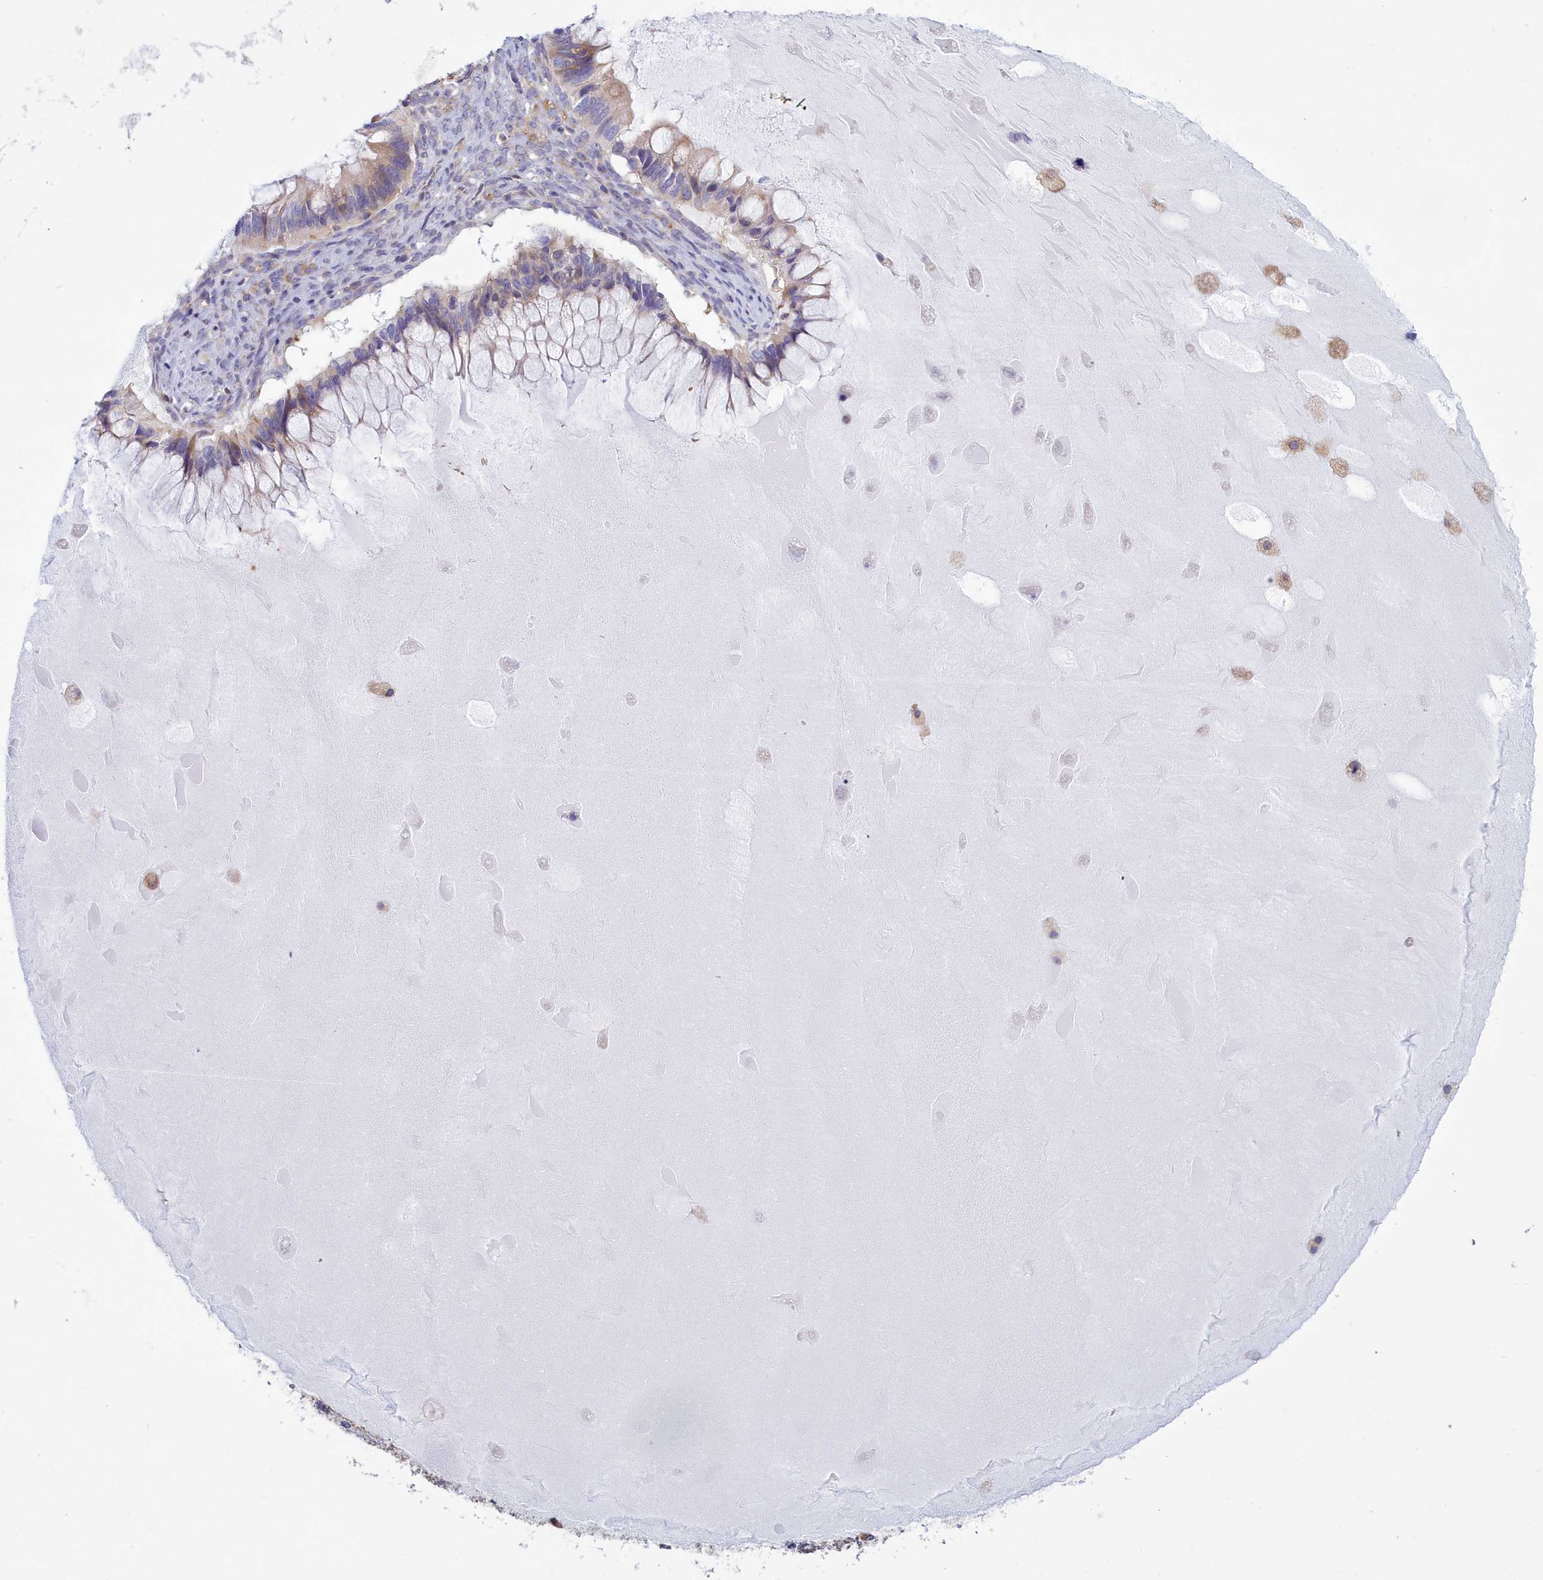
{"staining": {"intensity": "weak", "quantity": "25%-75%", "location": "cytoplasmic/membranous"}, "tissue": "ovarian cancer", "cell_type": "Tumor cells", "image_type": "cancer", "snomed": [{"axis": "morphology", "description": "Cystadenocarcinoma, mucinous, NOS"}, {"axis": "topography", "description": "Ovary"}], "caption": "Protein staining displays weak cytoplasmic/membranous expression in about 25%-75% of tumor cells in ovarian cancer (mucinous cystadenocarcinoma). Using DAB (3,3'-diaminobenzidine) (brown) and hematoxylin (blue) stains, captured at high magnification using brightfield microscopy.", "gene": "HM13", "patient": {"sex": "female", "age": 61}}